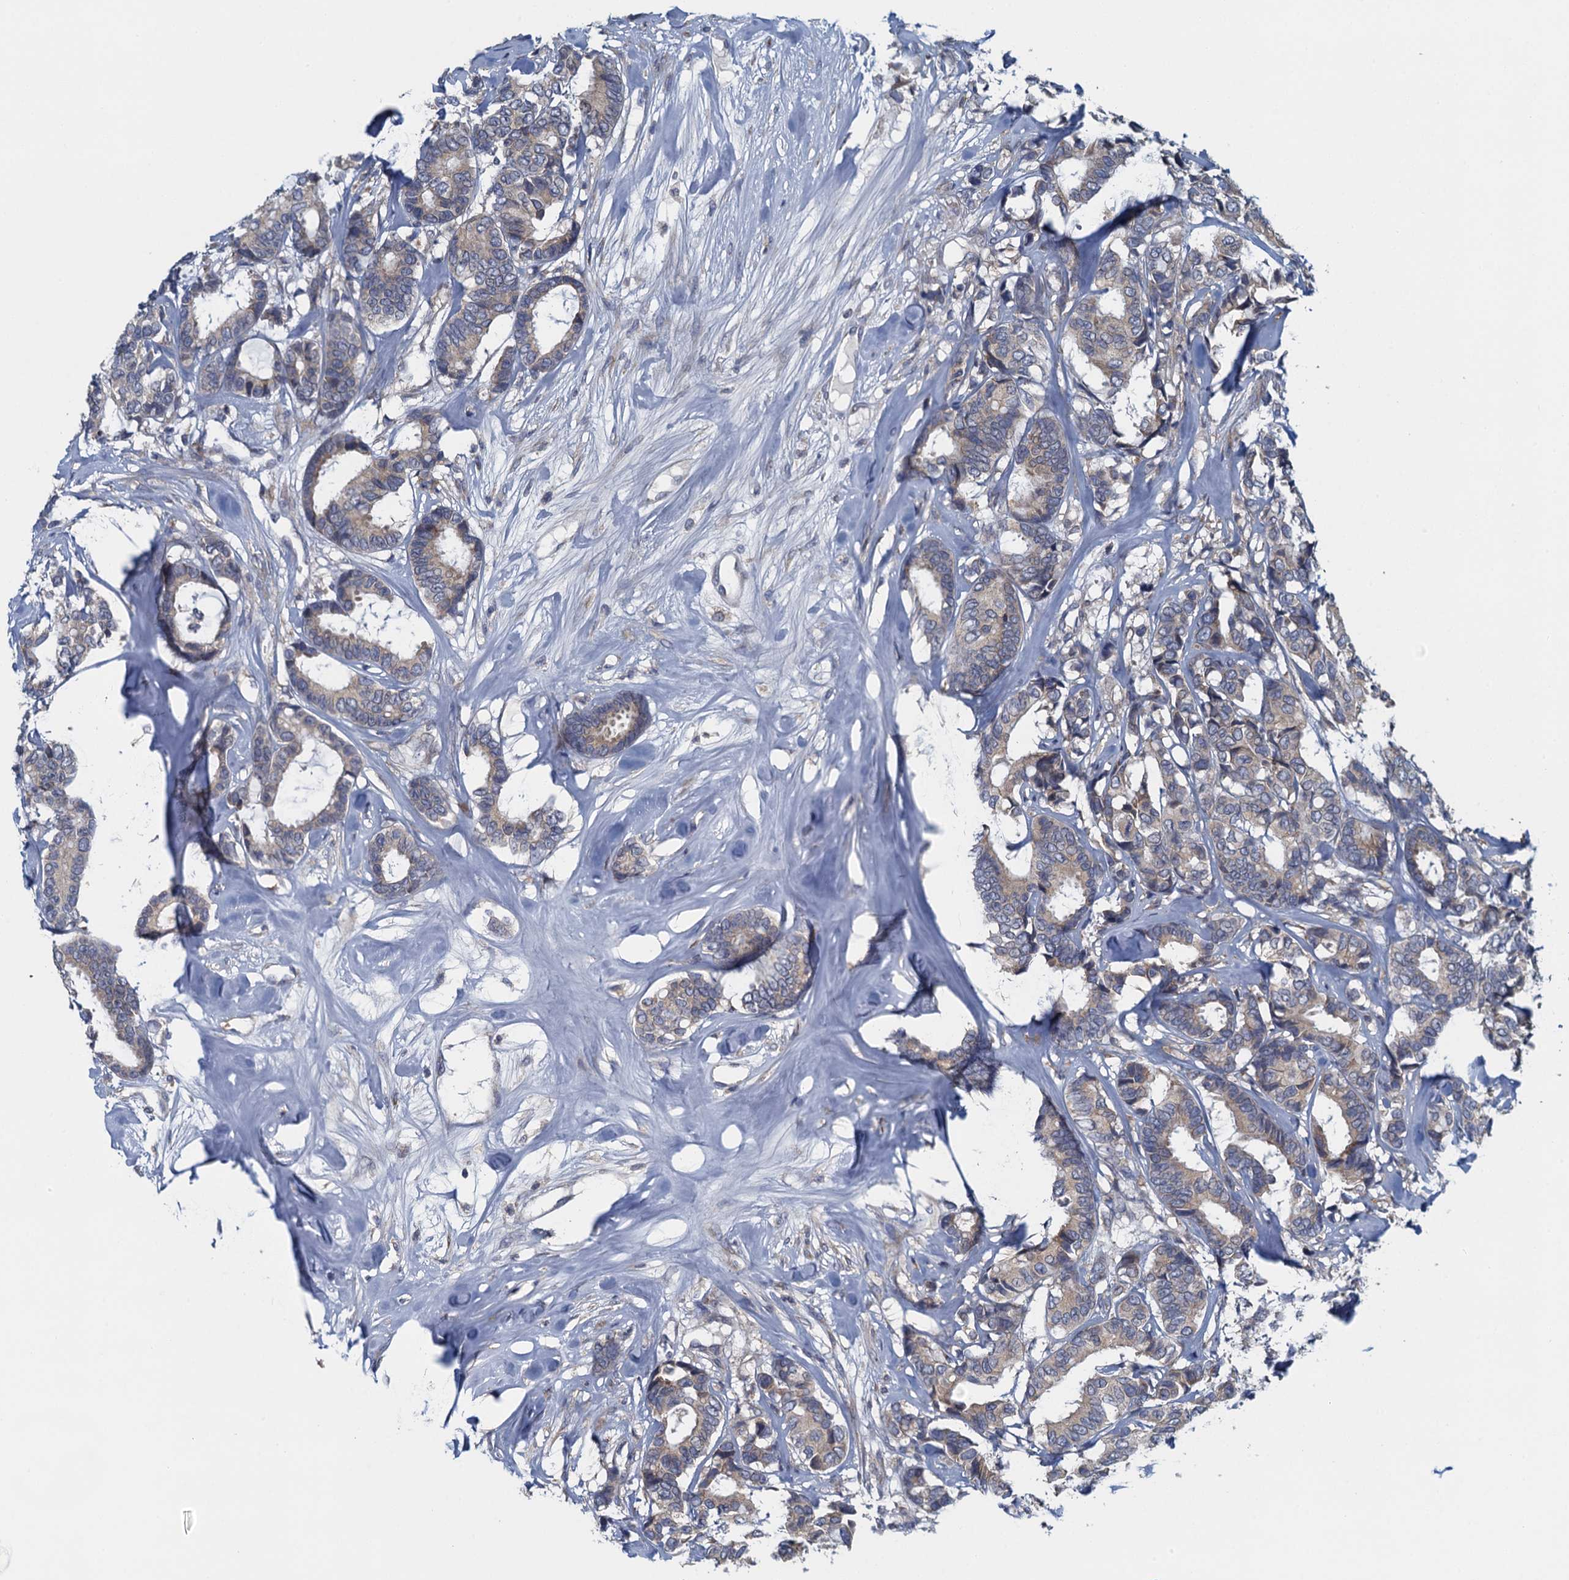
{"staining": {"intensity": "weak", "quantity": "<25%", "location": "cytoplasmic/membranous"}, "tissue": "breast cancer", "cell_type": "Tumor cells", "image_type": "cancer", "snomed": [{"axis": "morphology", "description": "Duct carcinoma"}, {"axis": "topography", "description": "Breast"}], "caption": "Immunohistochemistry photomicrograph of neoplastic tissue: human breast cancer stained with DAB shows no significant protein expression in tumor cells.", "gene": "ALG2", "patient": {"sex": "female", "age": 87}}